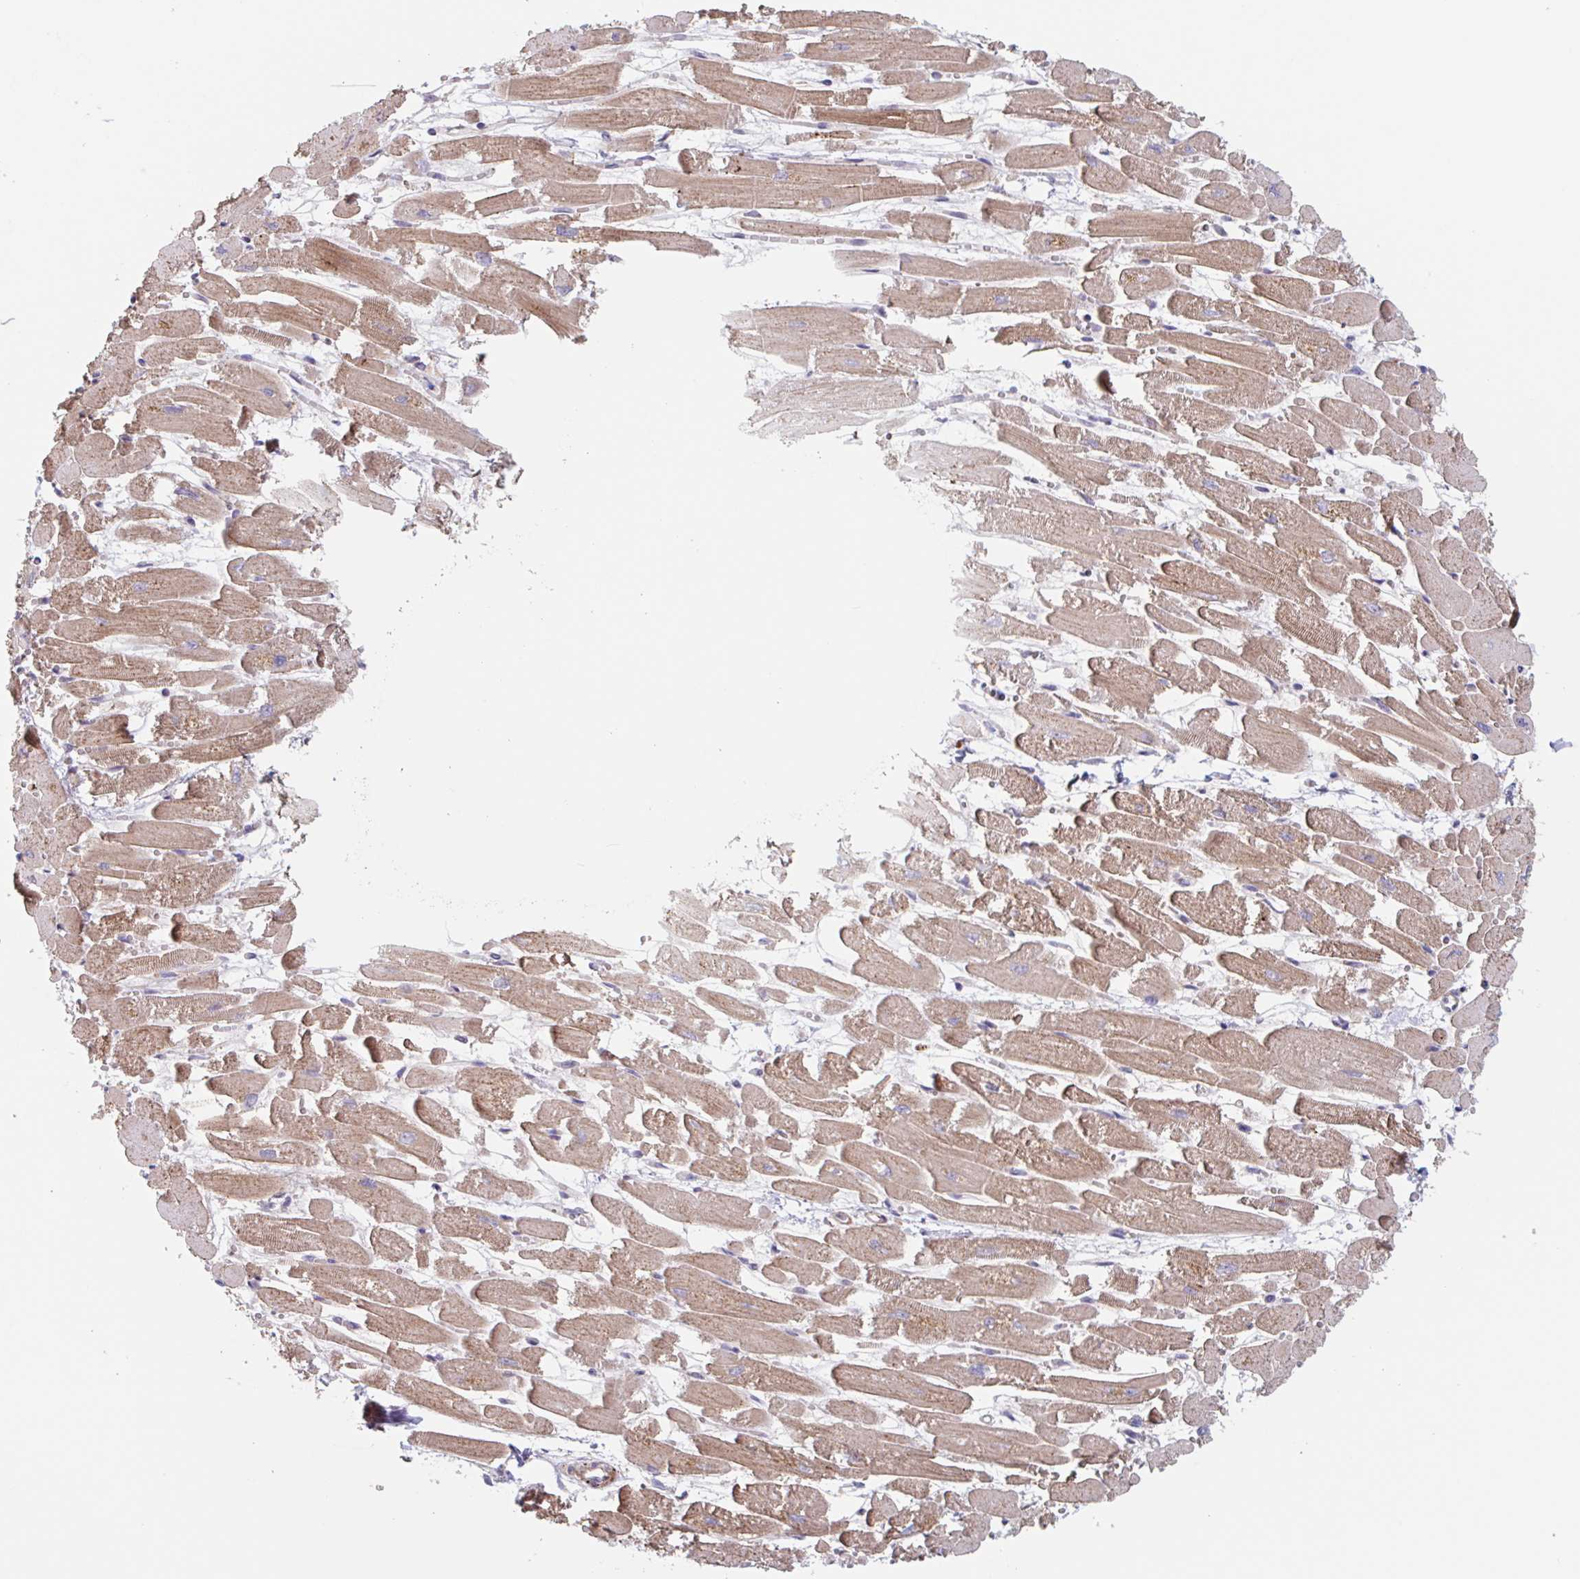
{"staining": {"intensity": "moderate", "quantity": ">75%", "location": "cytoplasmic/membranous"}, "tissue": "heart muscle", "cell_type": "Cardiomyocytes", "image_type": "normal", "snomed": [{"axis": "morphology", "description": "Normal tissue, NOS"}, {"axis": "topography", "description": "Heart"}], "caption": "IHC photomicrograph of unremarkable heart muscle stained for a protein (brown), which demonstrates medium levels of moderate cytoplasmic/membranous positivity in about >75% of cardiomyocytes.", "gene": "NUB1", "patient": {"sex": "female", "age": 52}}